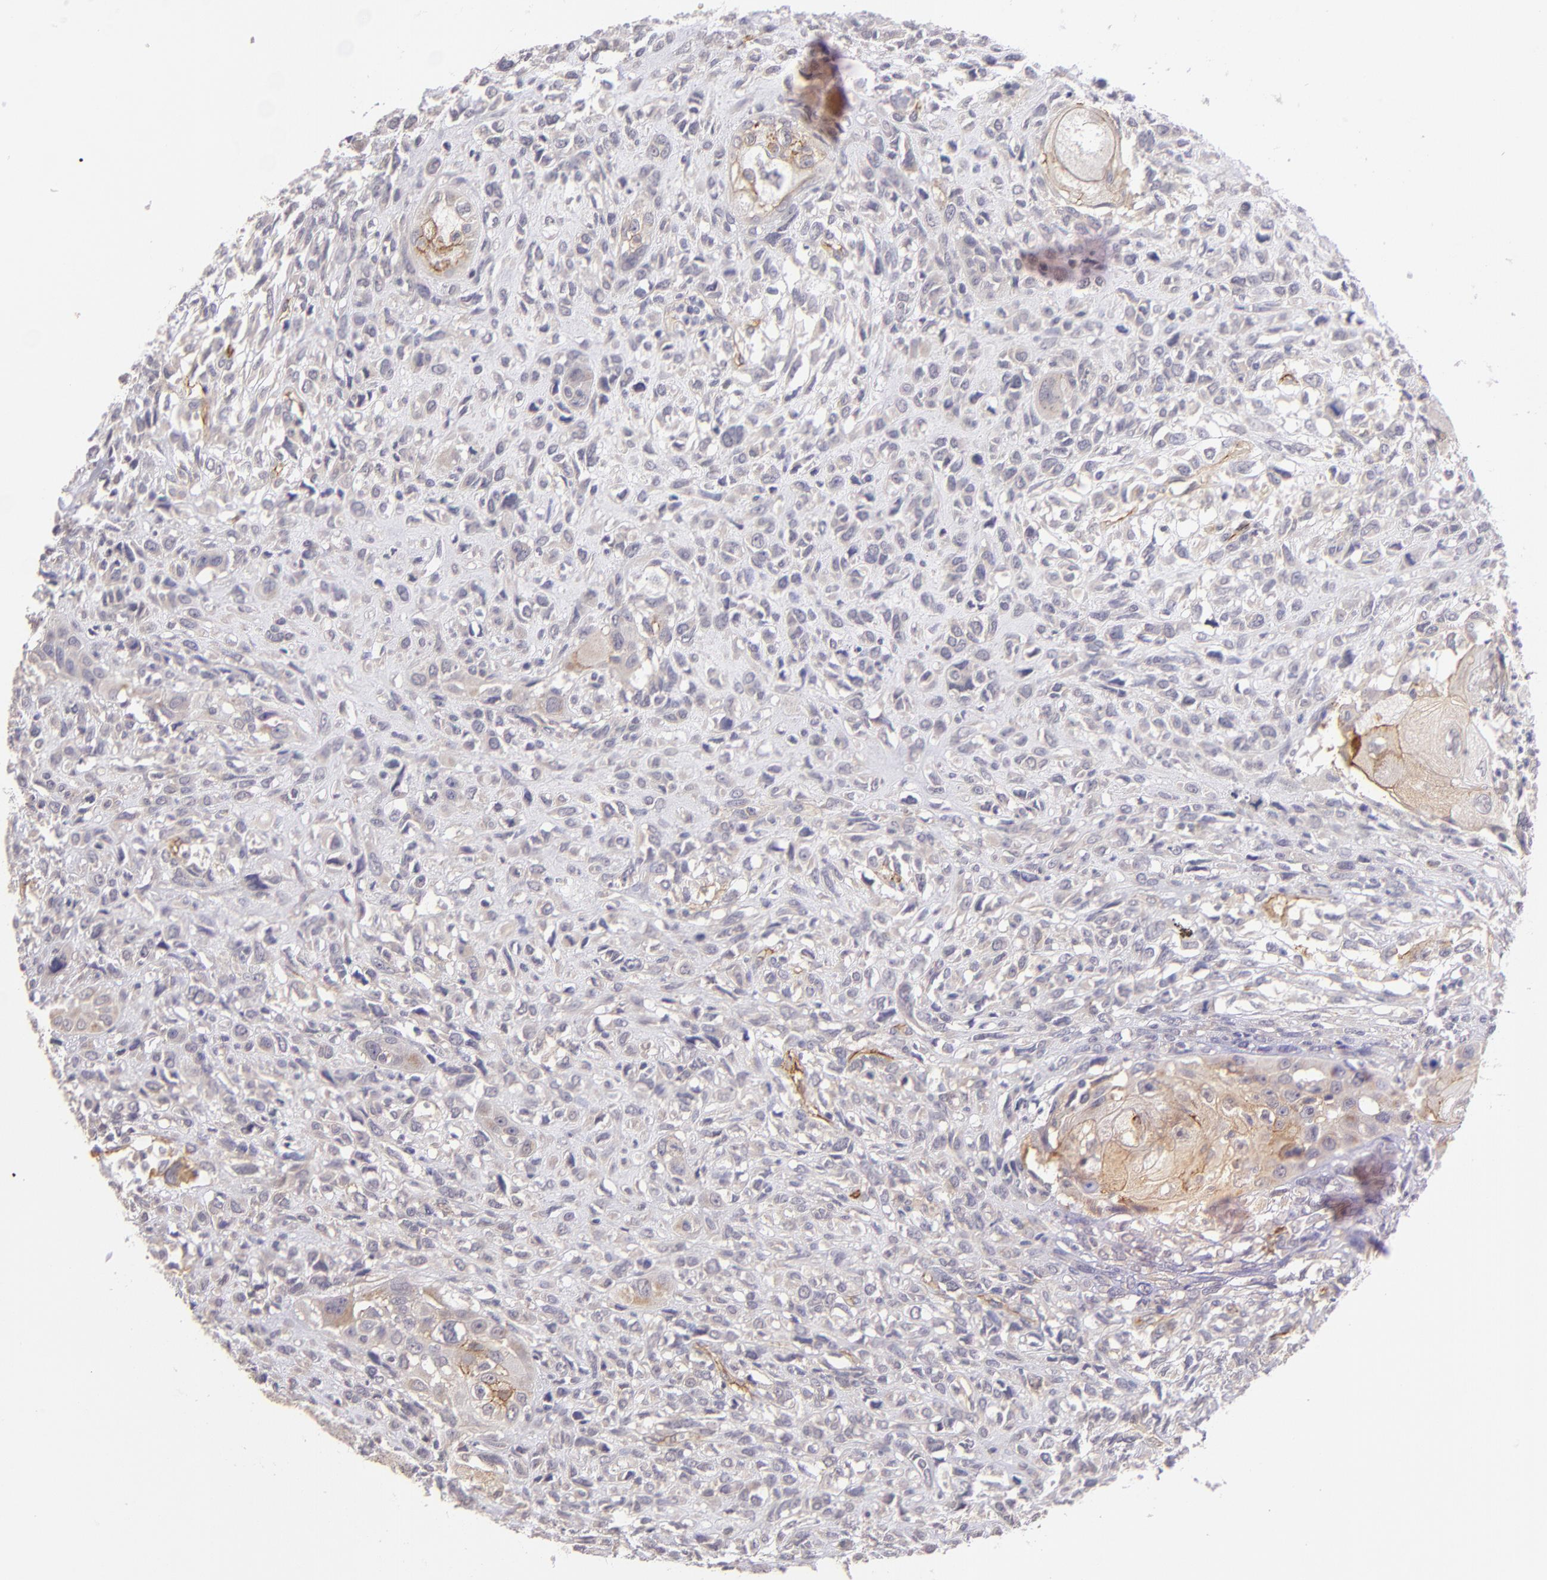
{"staining": {"intensity": "weak", "quantity": "25%-75%", "location": "cytoplasmic/membranous"}, "tissue": "head and neck cancer", "cell_type": "Tumor cells", "image_type": "cancer", "snomed": [{"axis": "morphology", "description": "Neoplasm, malignant, NOS"}, {"axis": "topography", "description": "Salivary gland"}, {"axis": "topography", "description": "Head-Neck"}], "caption": "Immunohistochemistry of head and neck cancer (neoplasm (malignant)) exhibits low levels of weak cytoplasmic/membranous expression in approximately 25%-75% of tumor cells.", "gene": "THBD", "patient": {"sex": "male", "age": 43}}